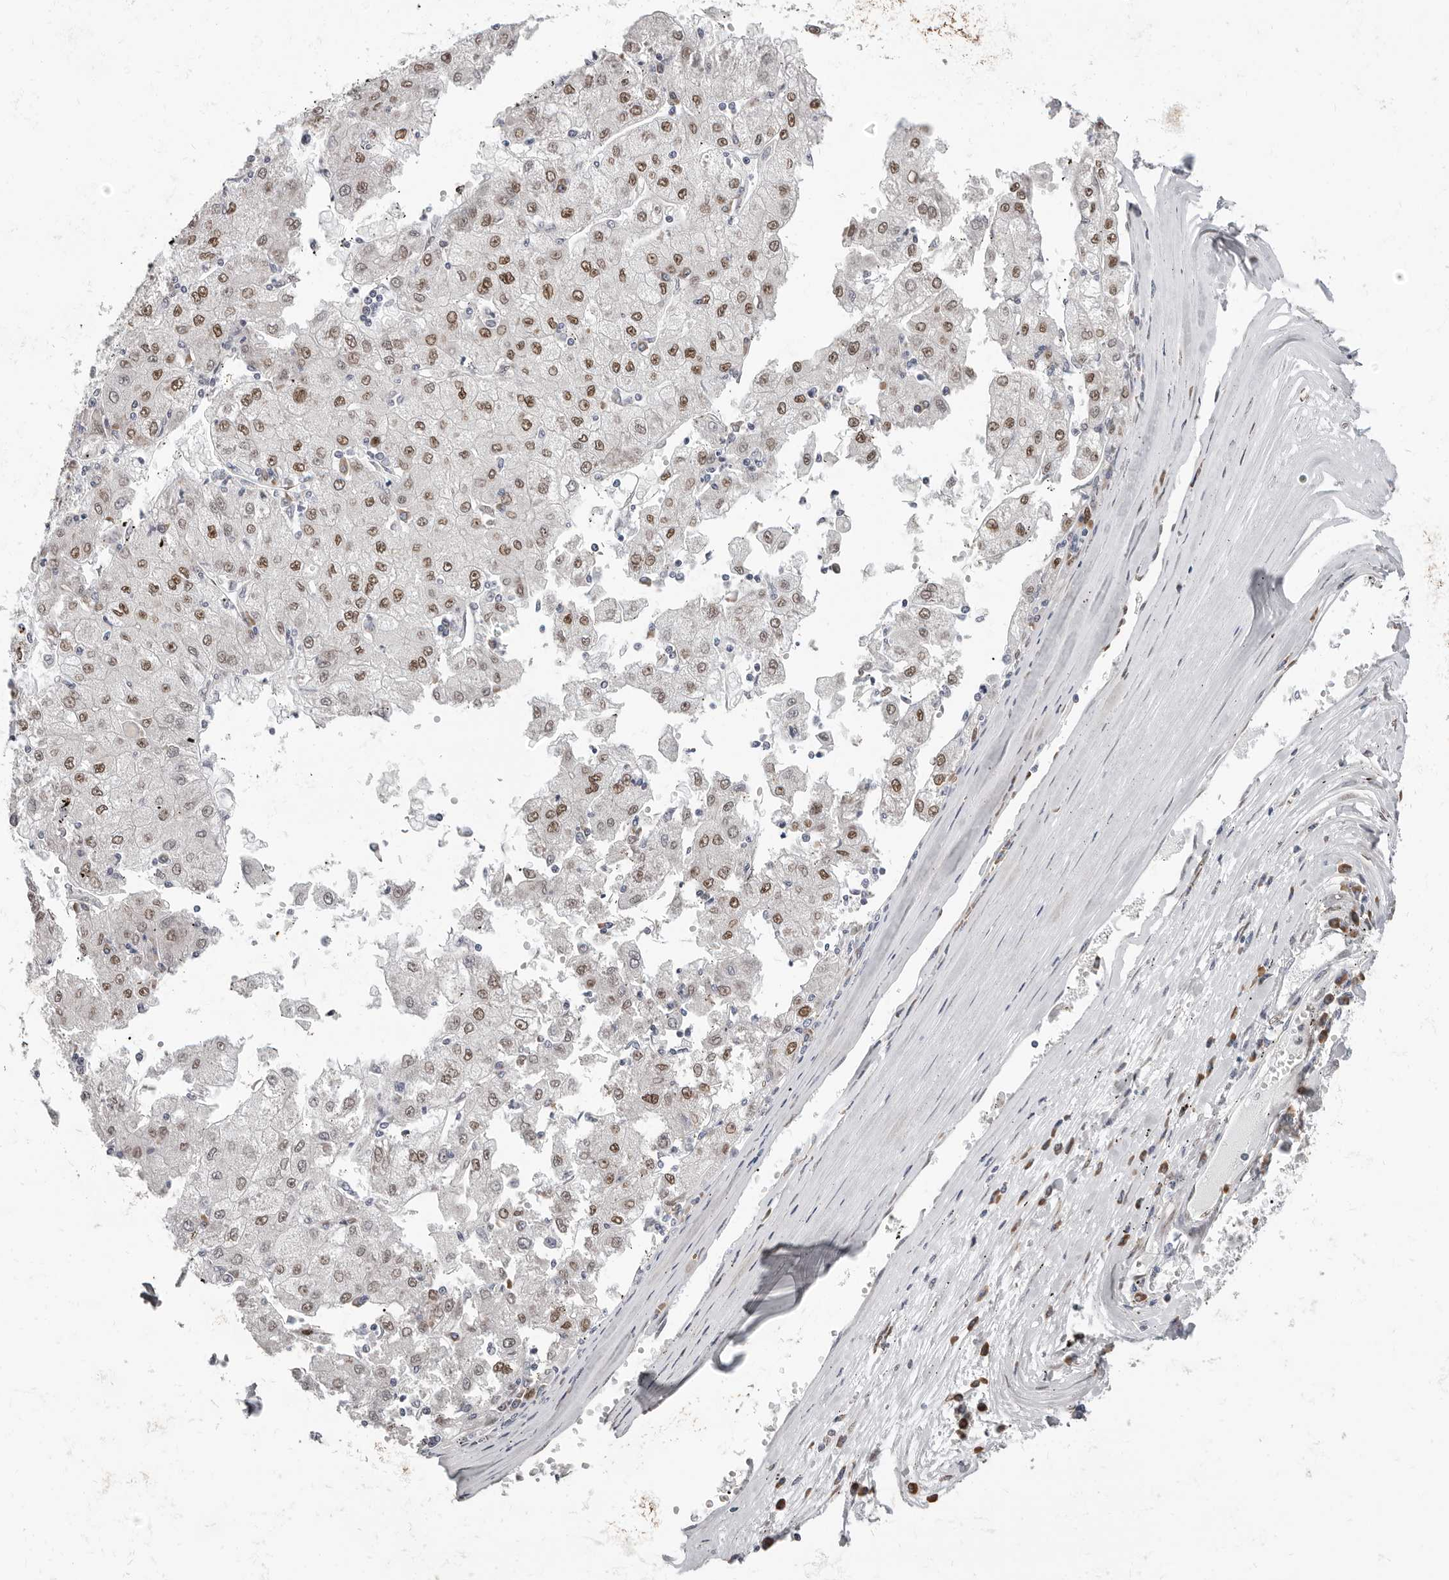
{"staining": {"intensity": "moderate", "quantity": "25%-75%", "location": "nuclear"}, "tissue": "liver cancer", "cell_type": "Tumor cells", "image_type": "cancer", "snomed": [{"axis": "morphology", "description": "Carcinoma, Hepatocellular, NOS"}, {"axis": "topography", "description": "Liver"}], "caption": "Hepatocellular carcinoma (liver) stained for a protein (brown) exhibits moderate nuclear positive staining in about 25%-75% of tumor cells.", "gene": "SRP19", "patient": {"sex": "male", "age": 72}}